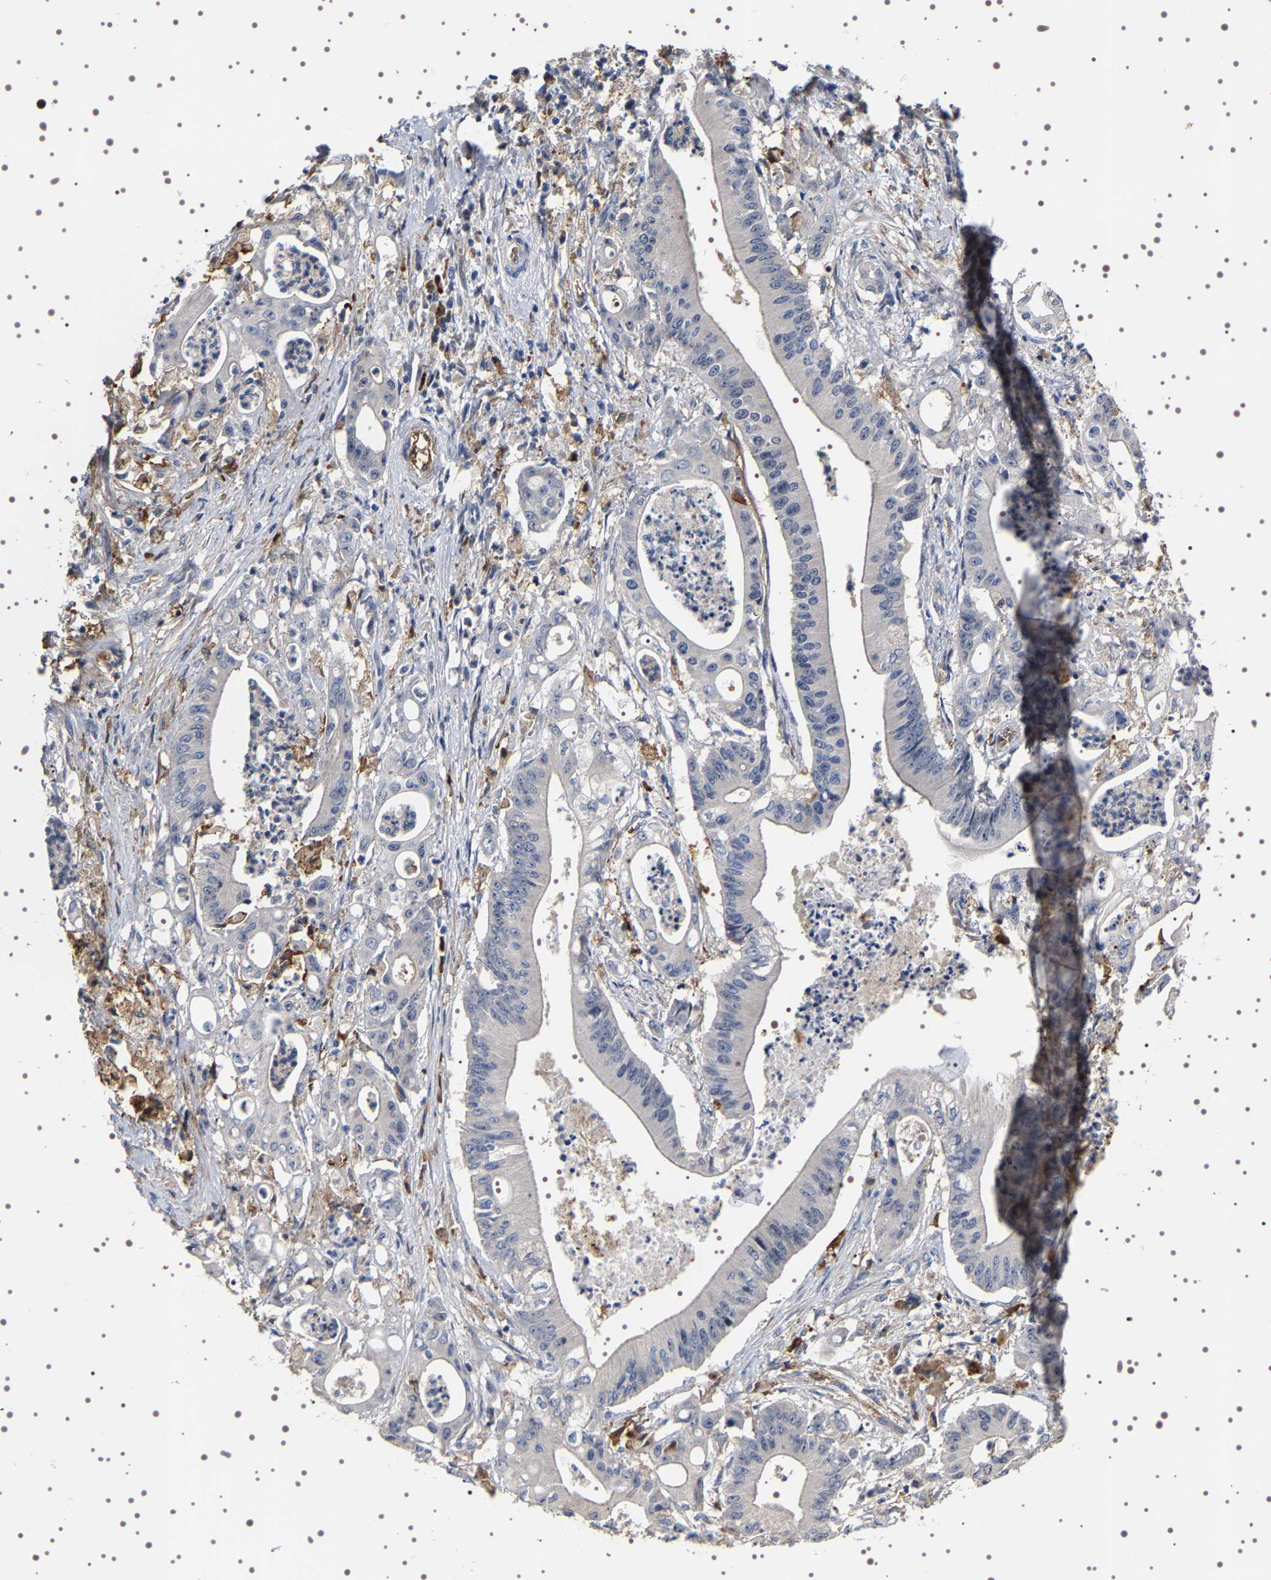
{"staining": {"intensity": "negative", "quantity": "none", "location": "none"}, "tissue": "pancreatic cancer", "cell_type": "Tumor cells", "image_type": "cancer", "snomed": [{"axis": "morphology", "description": "Normal tissue, NOS"}, {"axis": "topography", "description": "Lymph node"}], "caption": "Tumor cells are negative for protein expression in human pancreatic cancer.", "gene": "ALPL", "patient": {"sex": "male", "age": 62}}